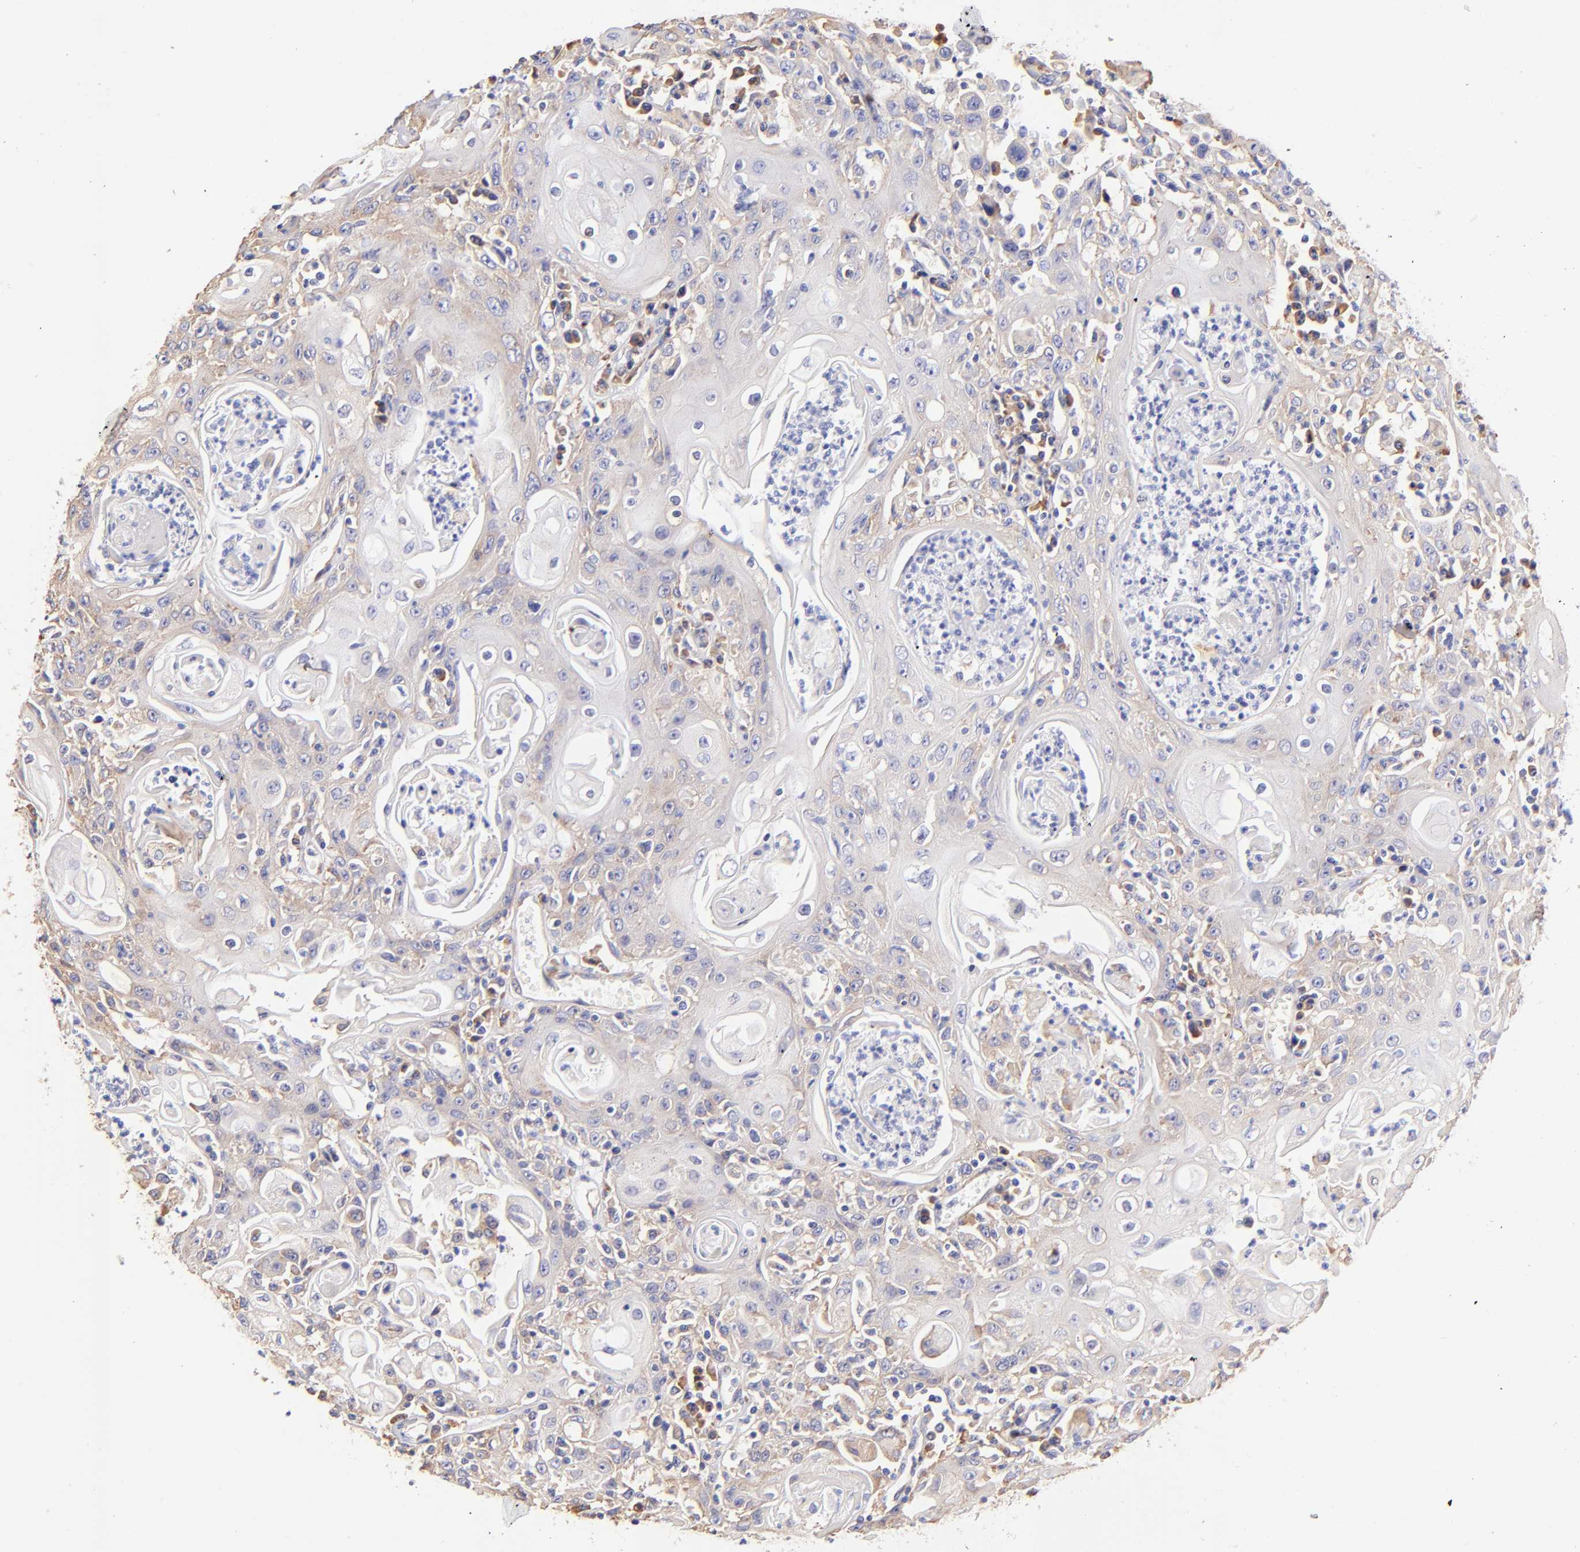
{"staining": {"intensity": "weak", "quantity": "<25%", "location": "cytoplasmic/membranous"}, "tissue": "head and neck cancer", "cell_type": "Tumor cells", "image_type": "cancer", "snomed": [{"axis": "morphology", "description": "Squamous cell carcinoma, NOS"}, {"axis": "topography", "description": "Oral tissue"}, {"axis": "topography", "description": "Head-Neck"}], "caption": "Human head and neck squamous cell carcinoma stained for a protein using immunohistochemistry shows no staining in tumor cells.", "gene": "RPL30", "patient": {"sex": "female", "age": 76}}